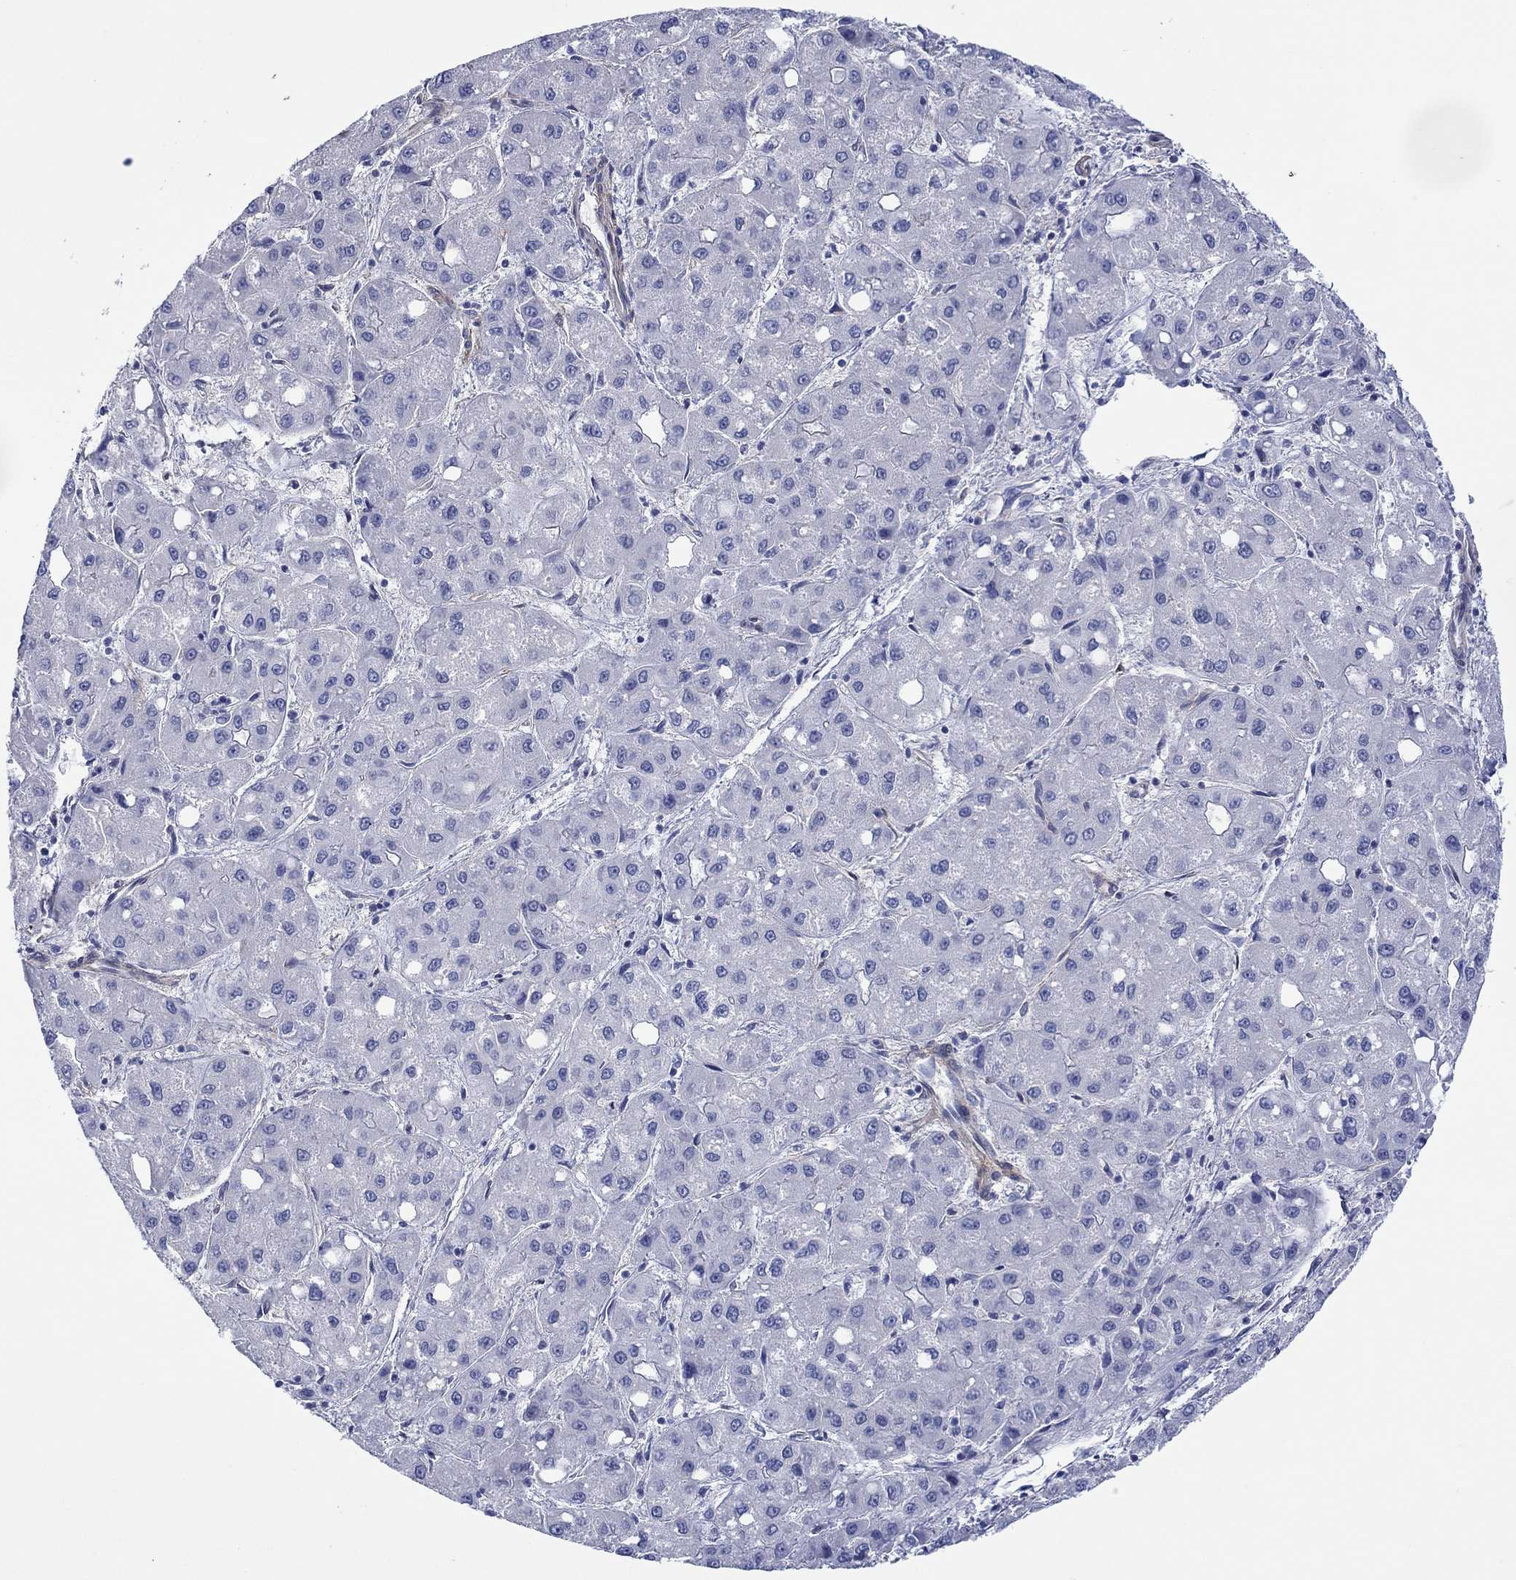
{"staining": {"intensity": "negative", "quantity": "none", "location": "none"}, "tissue": "liver cancer", "cell_type": "Tumor cells", "image_type": "cancer", "snomed": [{"axis": "morphology", "description": "Carcinoma, Hepatocellular, NOS"}, {"axis": "topography", "description": "Liver"}], "caption": "Tumor cells show no significant expression in hepatocellular carcinoma (liver).", "gene": "TPRN", "patient": {"sex": "male", "age": 73}}